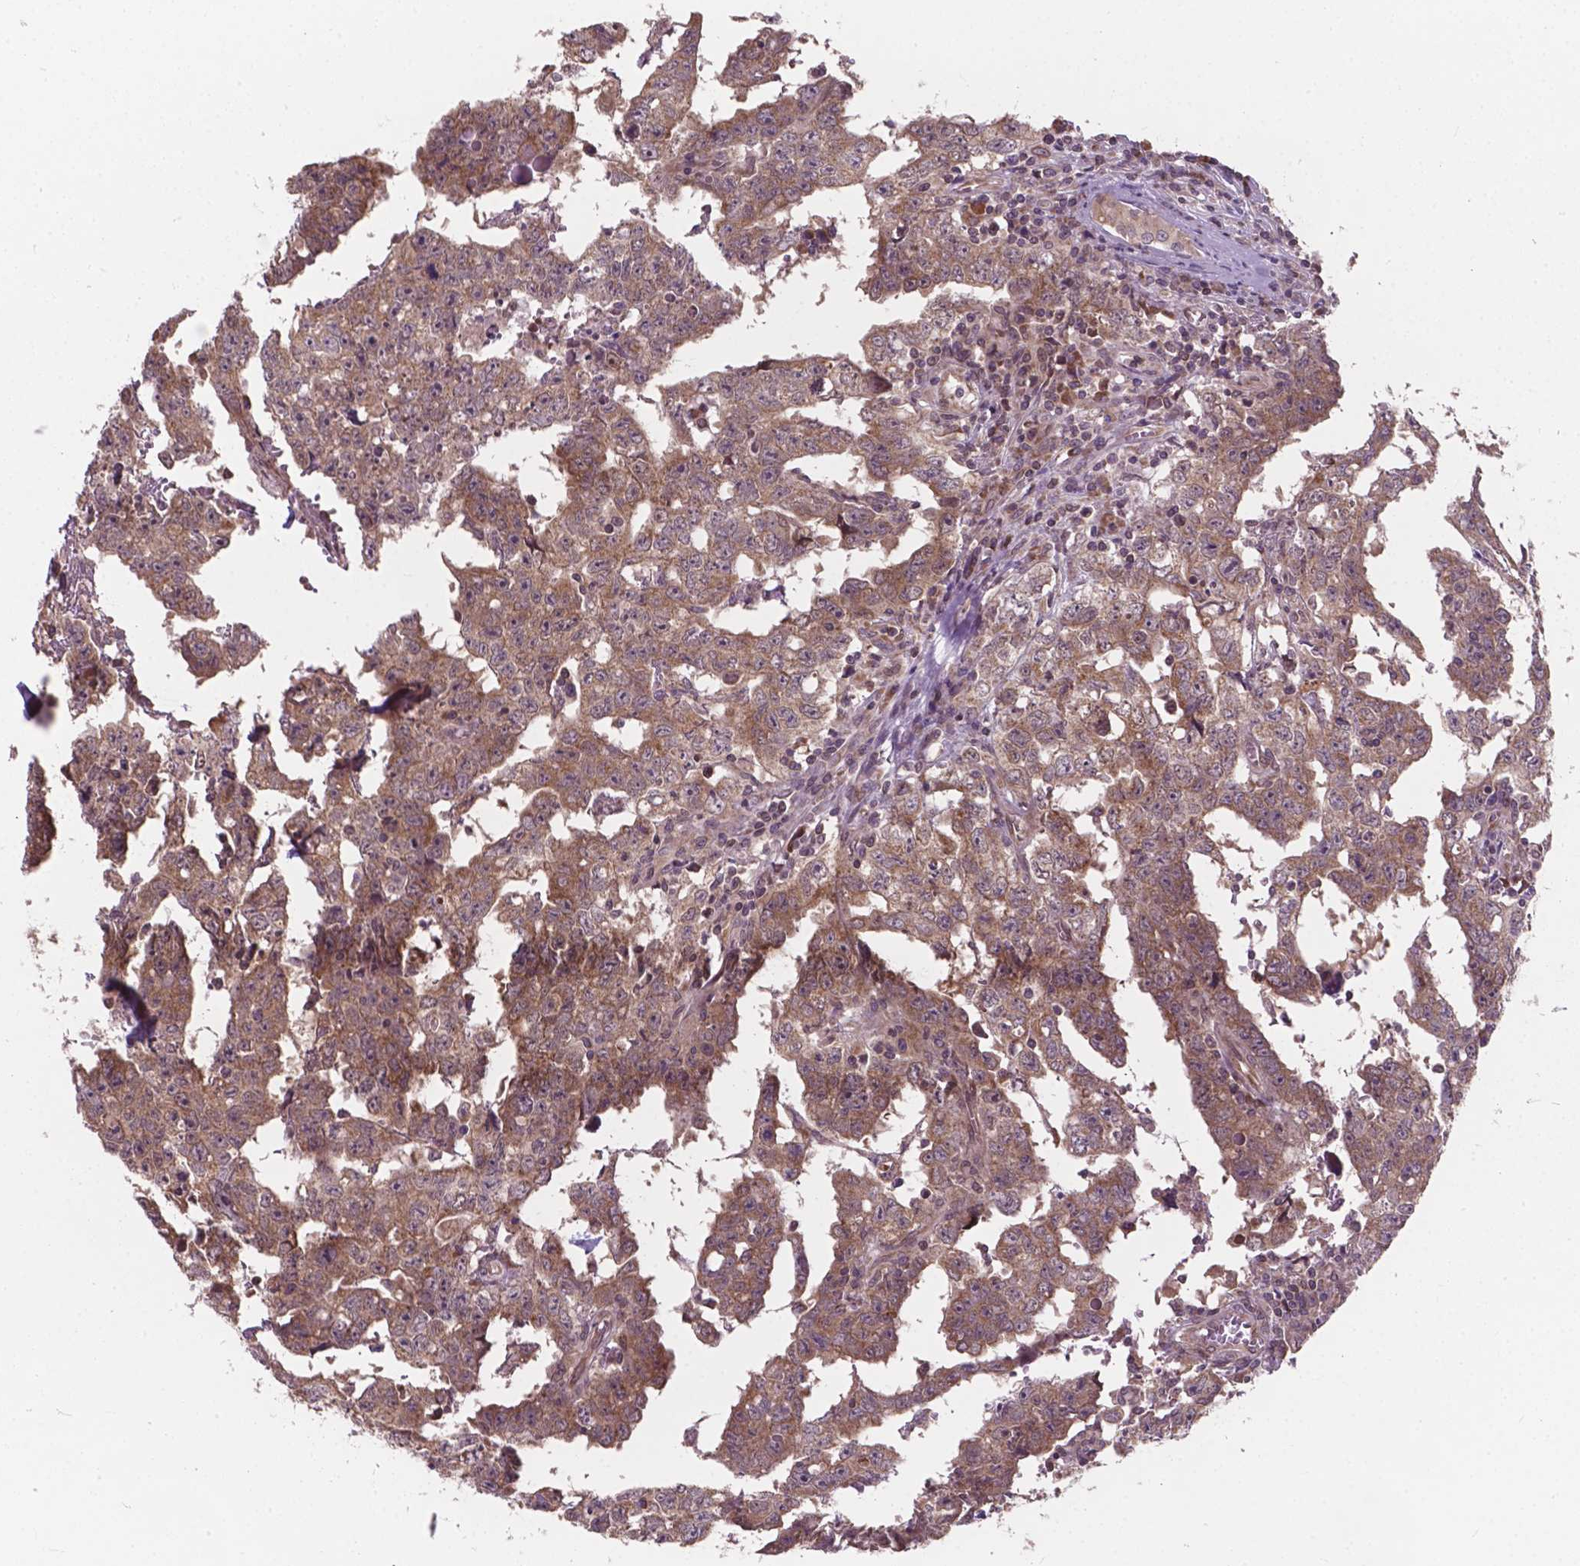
{"staining": {"intensity": "weak", "quantity": ">75%", "location": "cytoplasmic/membranous"}, "tissue": "testis cancer", "cell_type": "Tumor cells", "image_type": "cancer", "snomed": [{"axis": "morphology", "description": "Carcinoma, Embryonal, NOS"}, {"axis": "topography", "description": "Testis"}], "caption": "Immunohistochemistry (IHC) micrograph of neoplastic tissue: human testis embryonal carcinoma stained using IHC exhibits low levels of weak protein expression localized specifically in the cytoplasmic/membranous of tumor cells, appearing as a cytoplasmic/membranous brown color.", "gene": "MRPL33", "patient": {"sex": "male", "age": 22}}